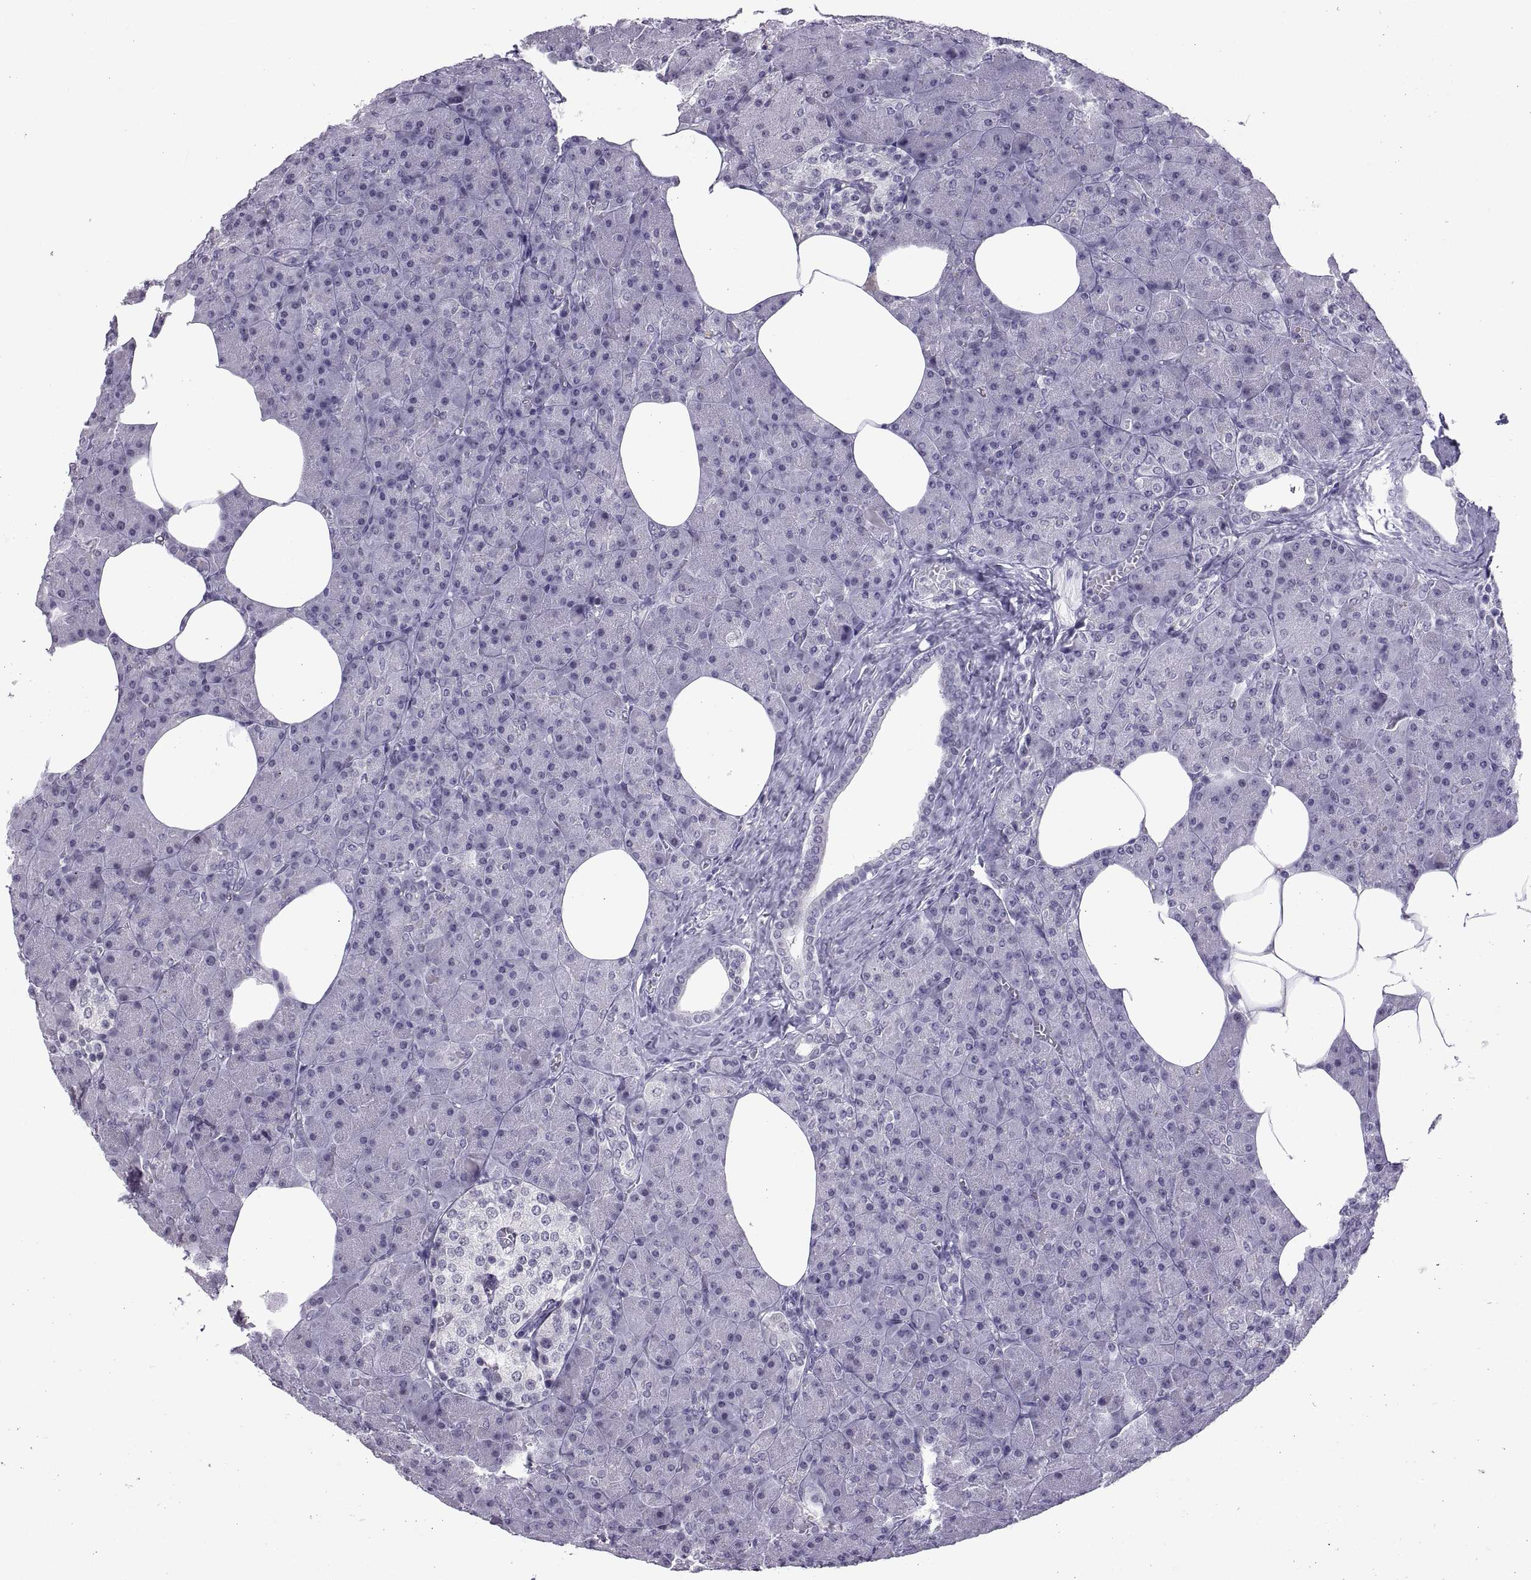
{"staining": {"intensity": "negative", "quantity": "none", "location": "none"}, "tissue": "pancreas", "cell_type": "Exocrine glandular cells", "image_type": "normal", "snomed": [{"axis": "morphology", "description": "Normal tissue, NOS"}, {"axis": "topography", "description": "Pancreas"}], "caption": "Protein analysis of benign pancreas demonstrates no significant positivity in exocrine glandular cells. (DAB (3,3'-diaminobenzidine) IHC with hematoxylin counter stain).", "gene": "KRT77", "patient": {"sex": "female", "age": 45}}